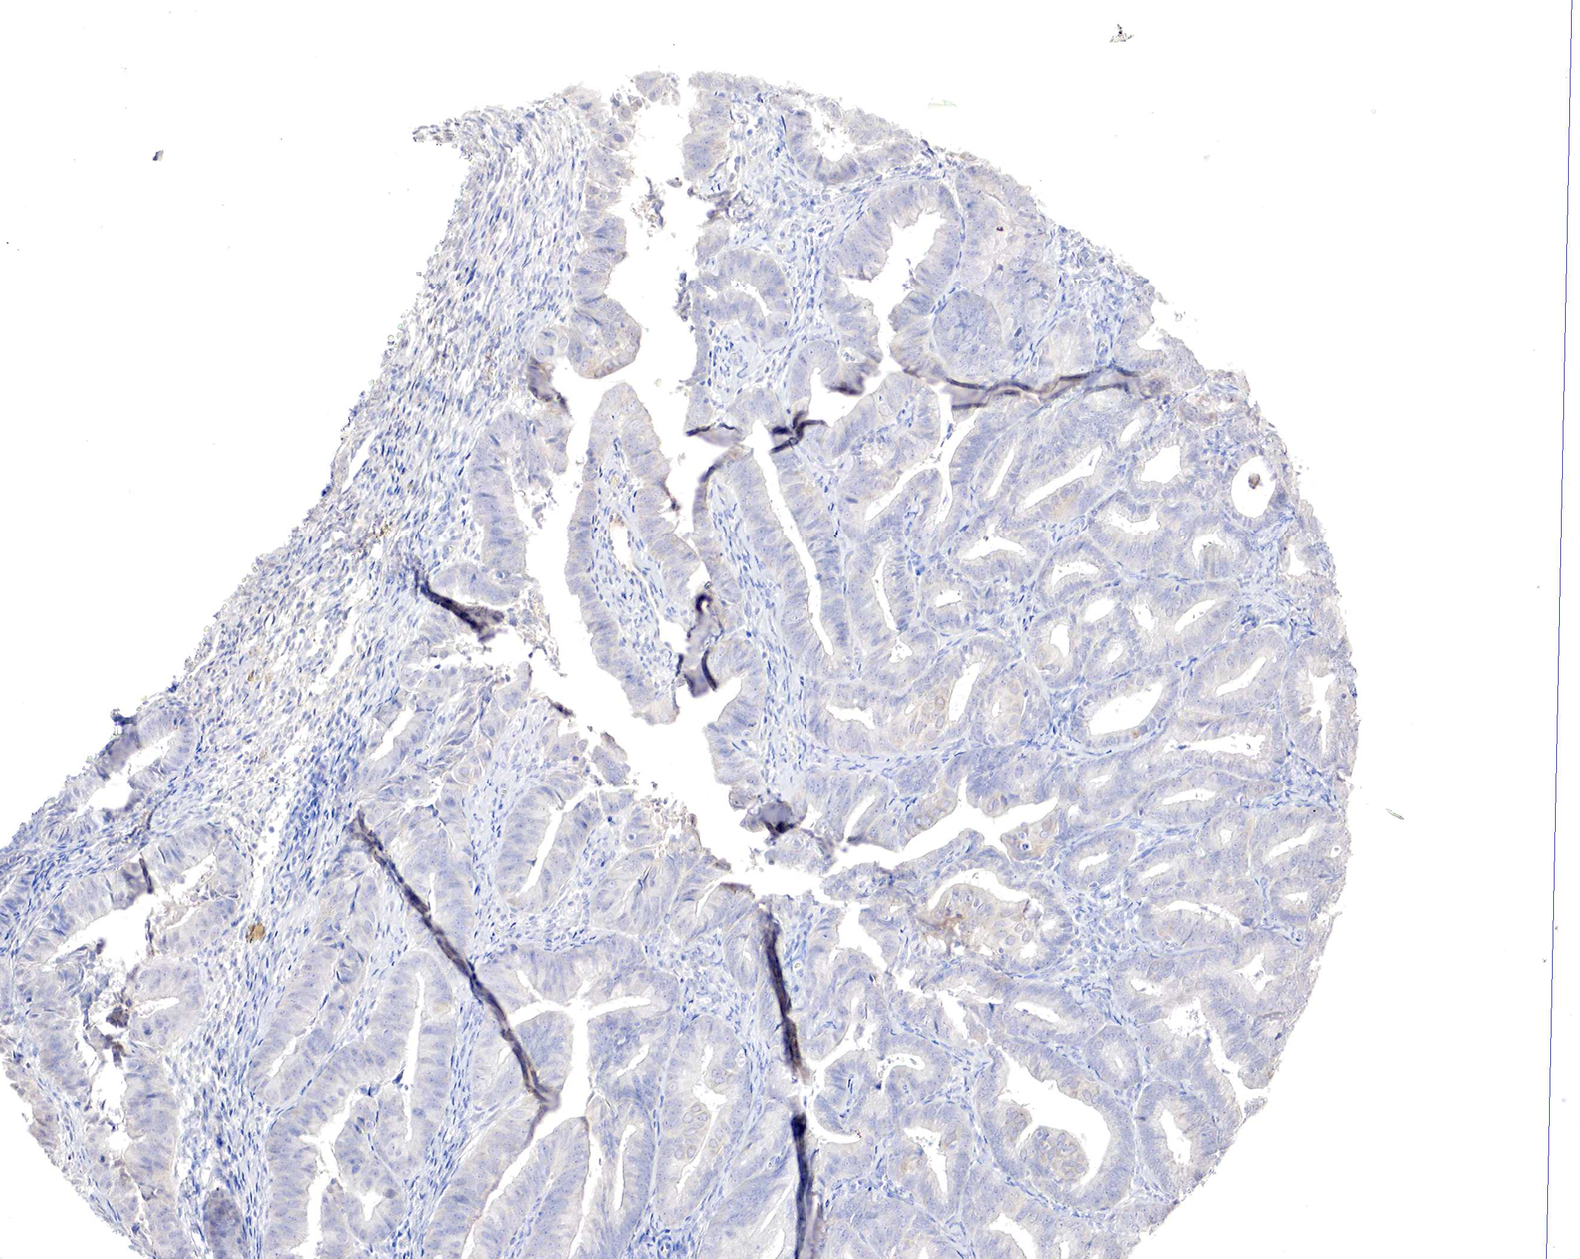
{"staining": {"intensity": "negative", "quantity": "none", "location": "none"}, "tissue": "endometrial cancer", "cell_type": "Tumor cells", "image_type": "cancer", "snomed": [{"axis": "morphology", "description": "Adenocarcinoma, NOS"}, {"axis": "topography", "description": "Endometrium"}], "caption": "The photomicrograph exhibits no significant expression in tumor cells of endometrial cancer (adenocarcinoma). (DAB (3,3'-diaminobenzidine) IHC visualized using brightfield microscopy, high magnification).", "gene": "GATA1", "patient": {"sex": "female", "age": 63}}